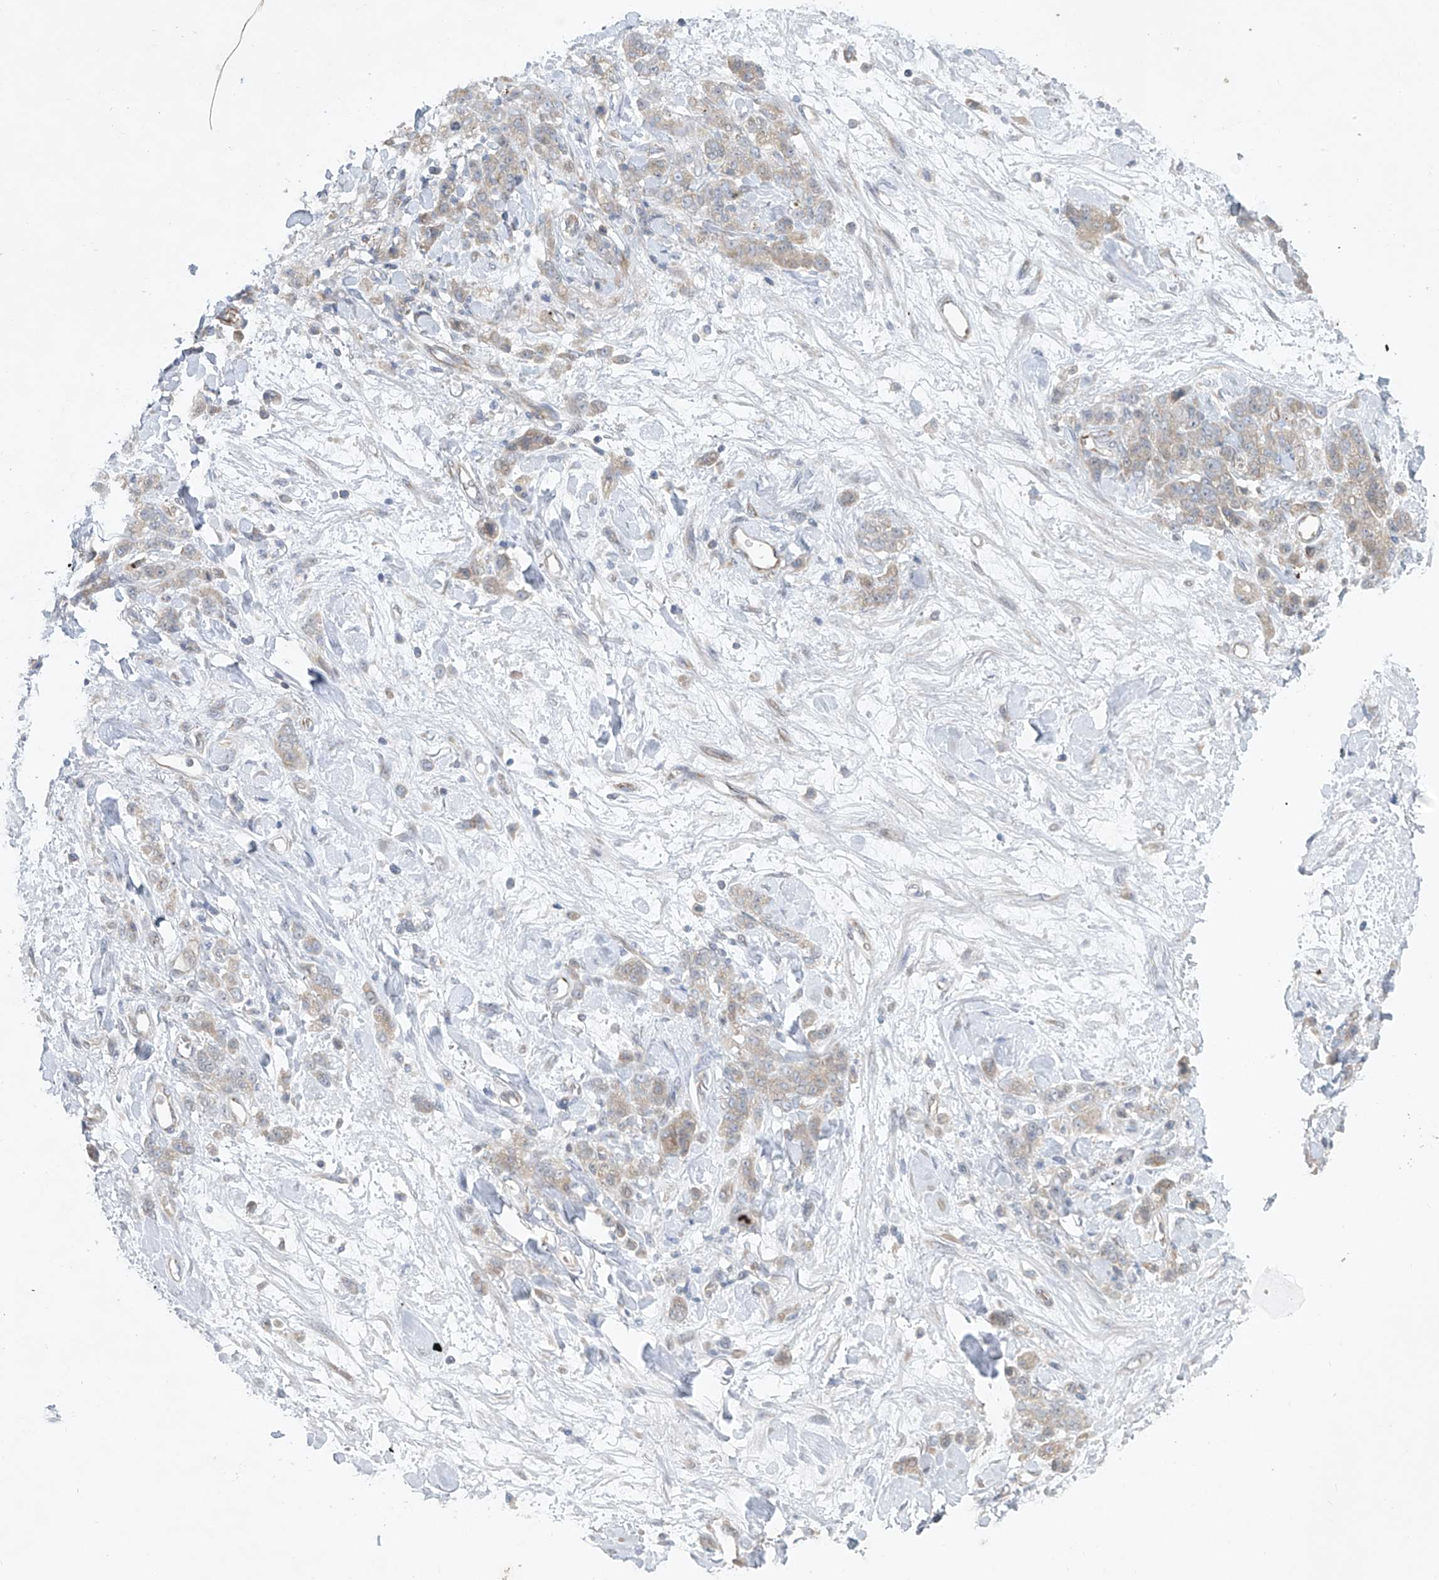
{"staining": {"intensity": "weak", "quantity": ">75%", "location": "cytoplasmic/membranous"}, "tissue": "stomach cancer", "cell_type": "Tumor cells", "image_type": "cancer", "snomed": [{"axis": "morphology", "description": "Normal tissue, NOS"}, {"axis": "morphology", "description": "Adenocarcinoma, NOS"}, {"axis": "topography", "description": "Stomach"}], "caption": "Human stomach cancer stained with a brown dye exhibits weak cytoplasmic/membranous positive staining in approximately >75% of tumor cells.", "gene": "TJAP1", "patient": {"sex": "male", "age": 82}}